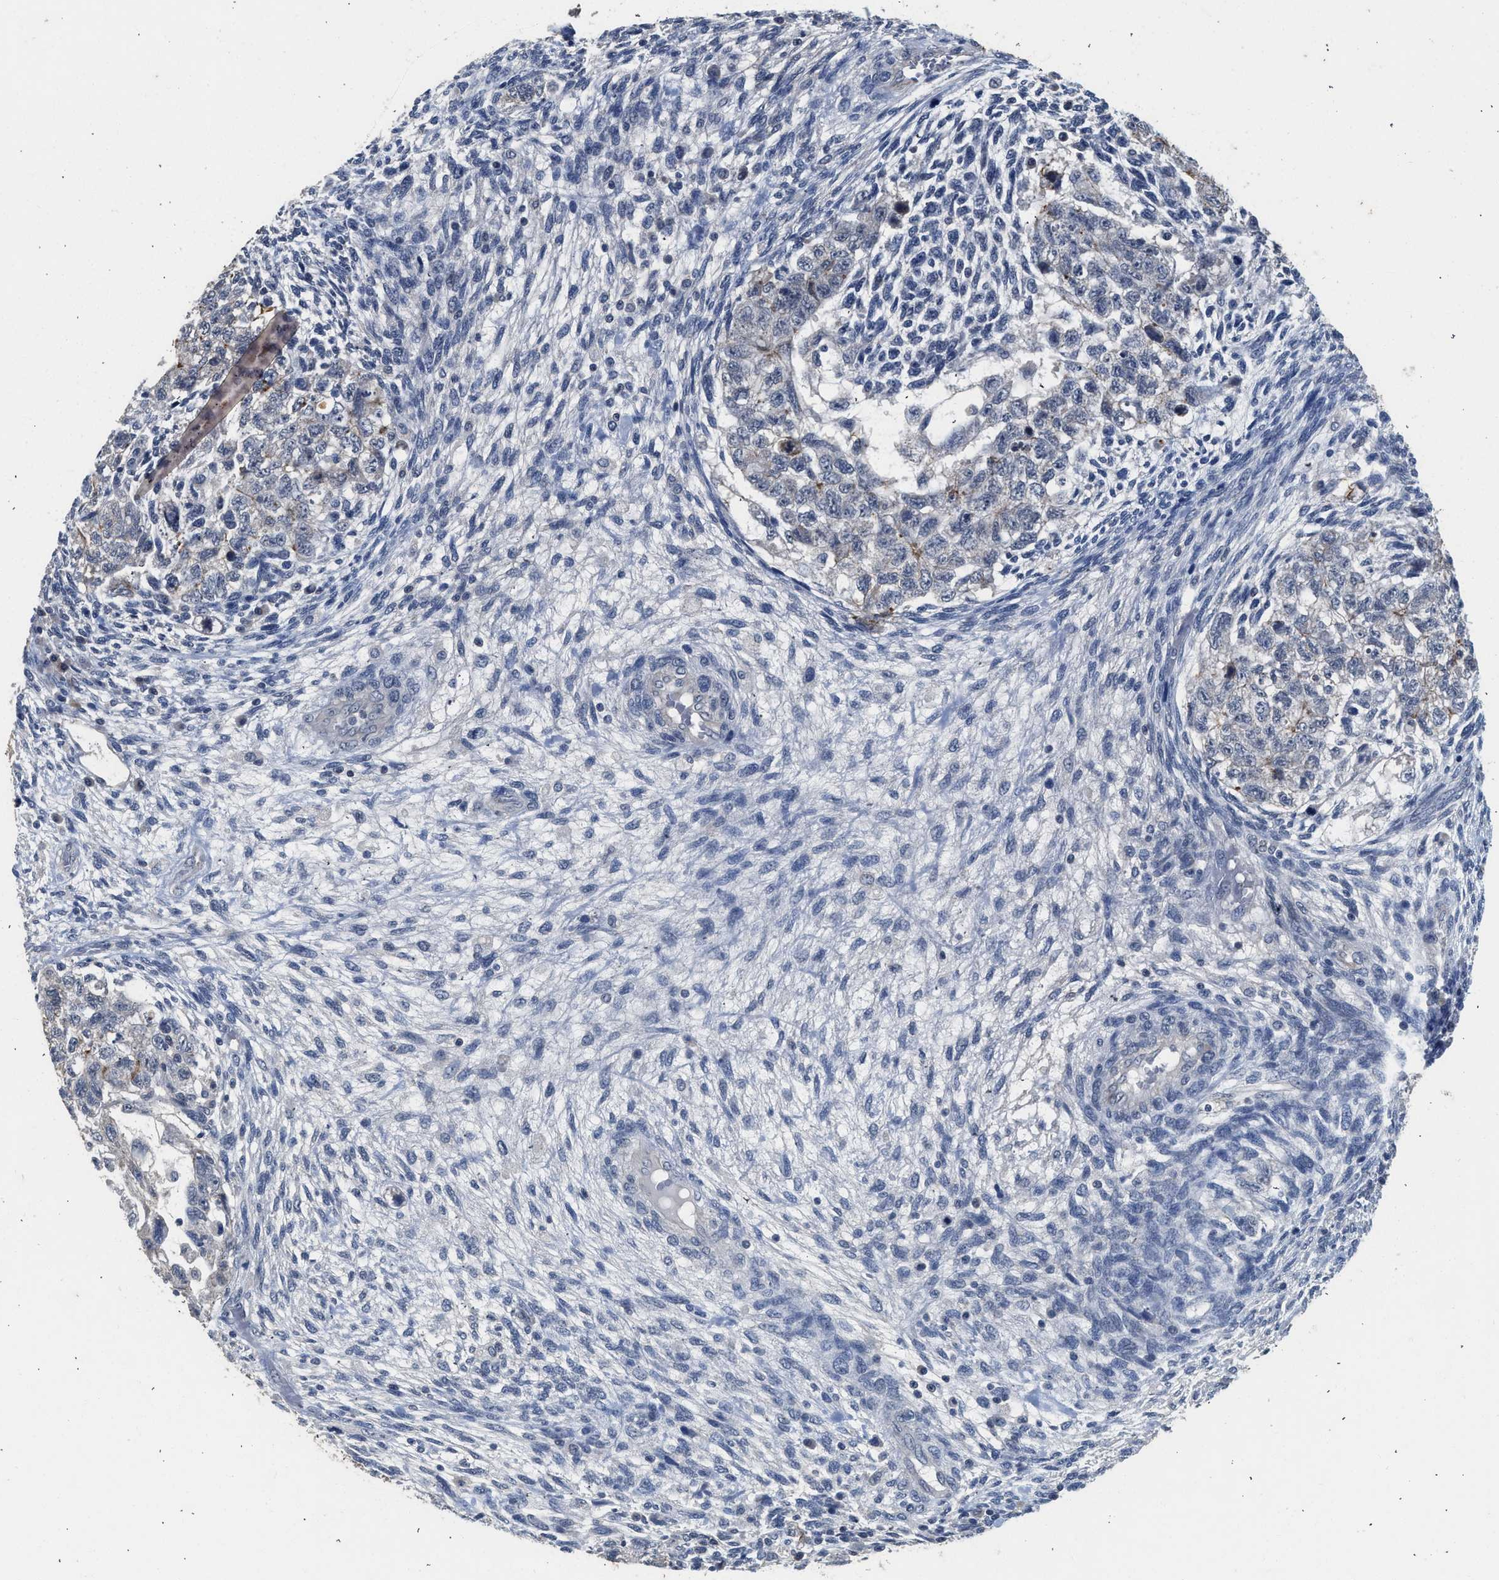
{"staining": {"intensity": "negative", "quantity": "none", "location": "none"}, "tissue": "testis cancer", "cell_type": "Tumor cells", "image_type": "cancer", "snomed": [{"axis": "morphology", "description": "Normal tissue, NOS"}, {"axis": "morphology", "description": "Carcinoma, Embryonal, NOS"}, {"axis": "topography", "description": "Testis"}], "caption": "Protein analysis of testis embryonal carcinoma displays no significant positivity in tumor cells.", "gene": "CSF3R", "patient": {"sex": "male", "age": 36}}